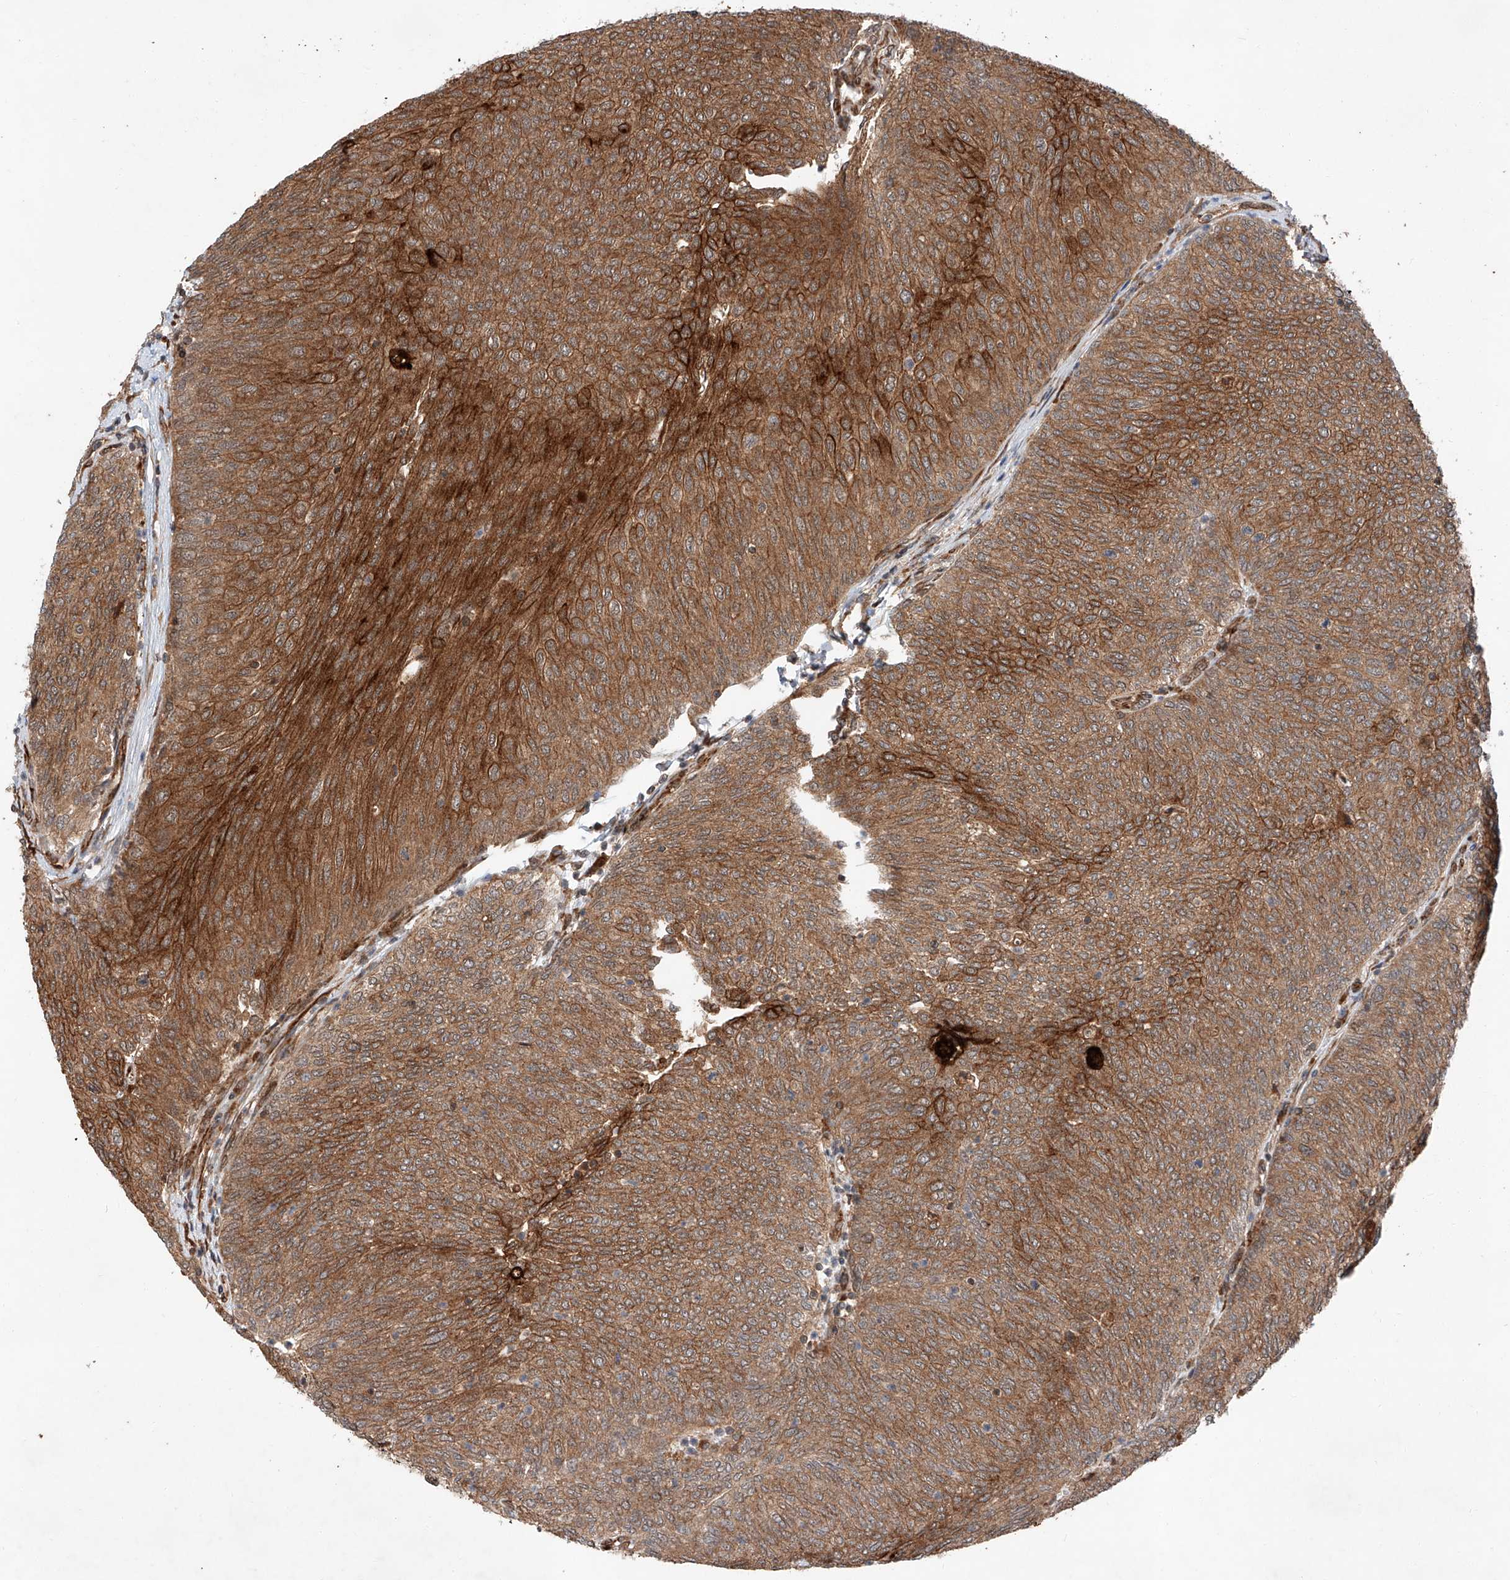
{"staining": {"intensity": "strong", "quantity": "25%-75%", "location": "cytoplasmic/membranous"}, "tissue": "urothelial cancer", "cell_type": "Tumor cells", "image_type": "cancer", "snomed": [{"axis": "morphology", "description": "Urothelial carcinoma, Low grade"}, {"axis": "topography", "description": "Urinary bladder"}], "caption": "Low-grade urothelial carcinoma tissue displays strong cytoplasmic/membranous positivity in about 25%-75% of tumor cells", "gene": "ZFP28", "patient": {"sex": "female", "age": 79}}